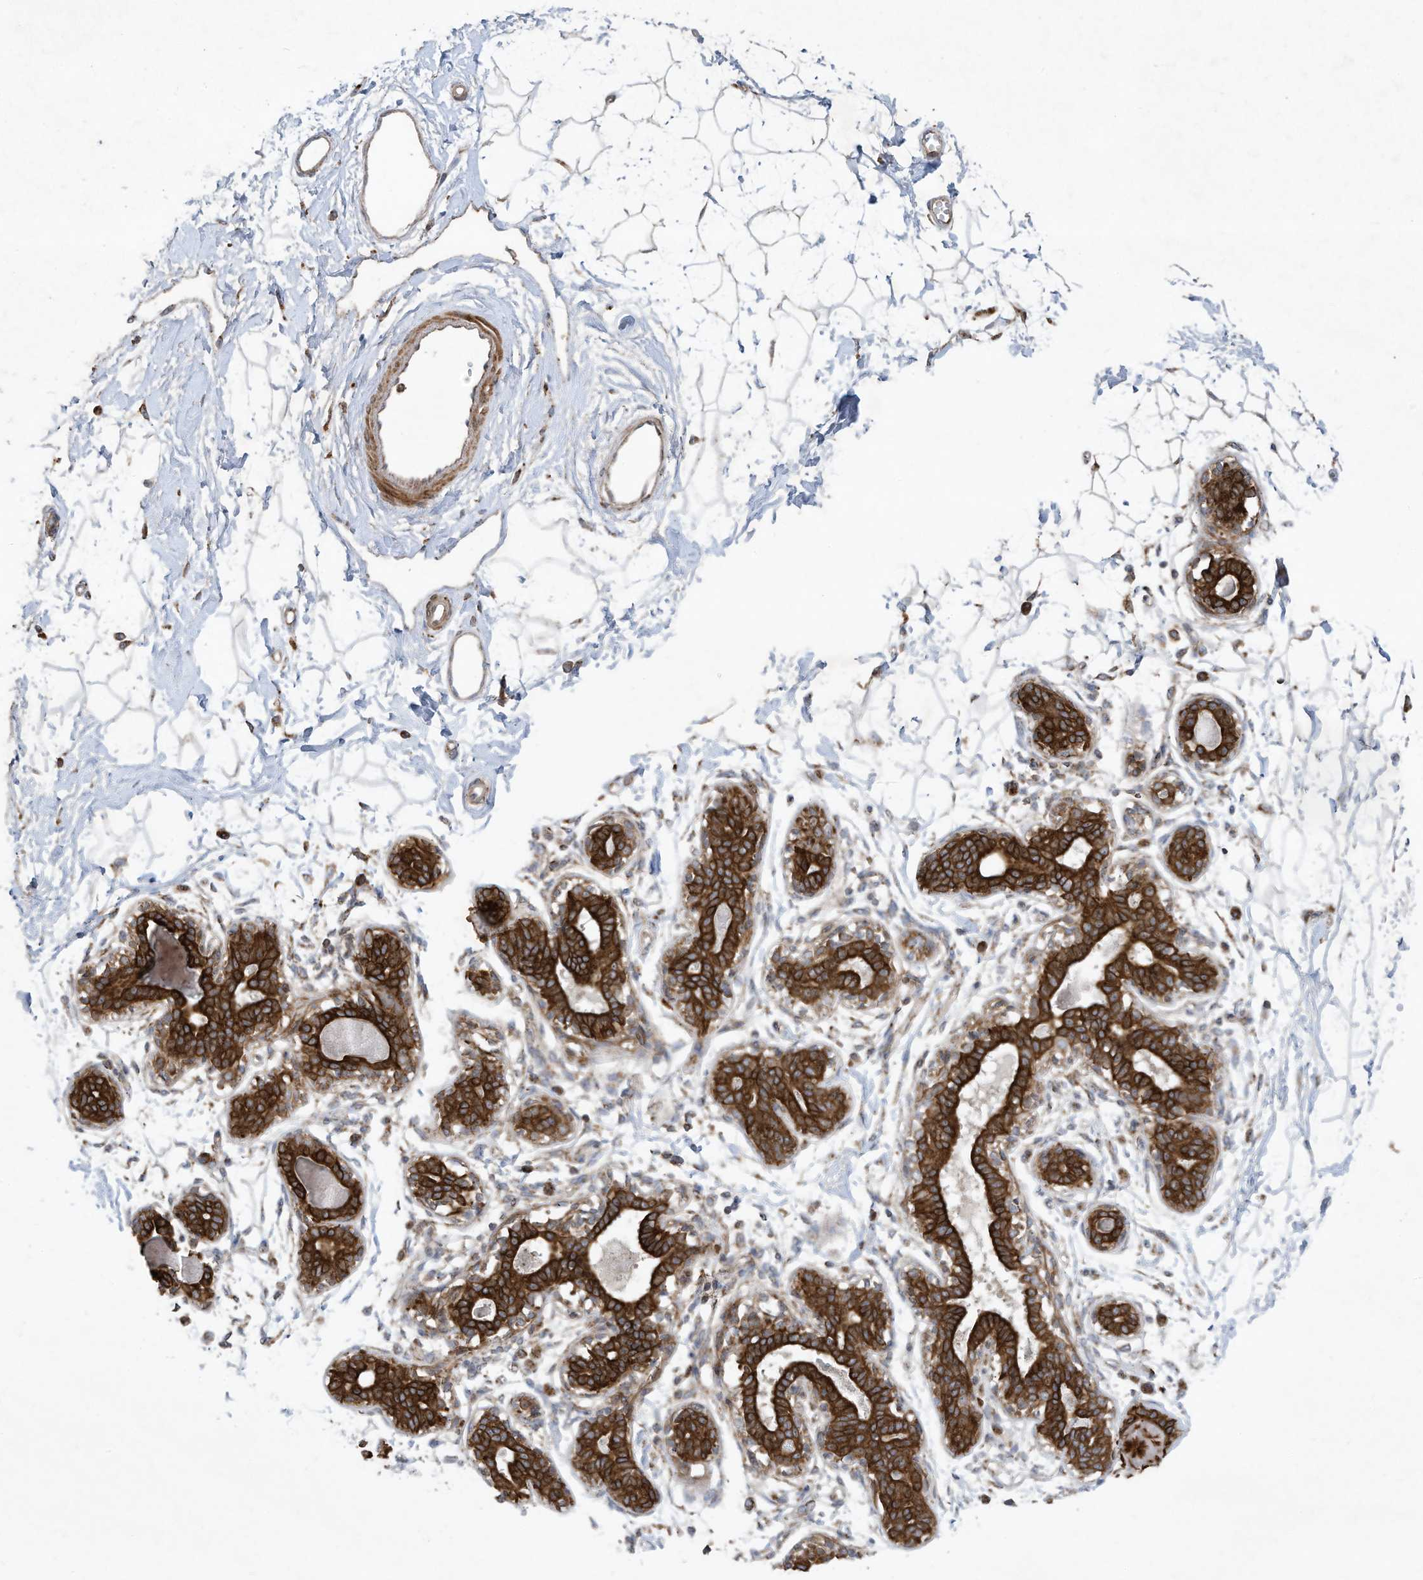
{"staining": {"intensity": "negative", "quantity": "none", "location": "none"}, "tissue": "breast", "cell_type": "Adipocytes", "image_type": "normal", "snomed": [{"axis": "morphology", "description": "Normal tissue, NOS"}, {"axis": "topography", "description": "Breast"}], "caption": "The micrograph shows no significant staining in adipocytes of breast.", "gene": "C2orf74", "patient": {"sex": "female", "age": 45}}